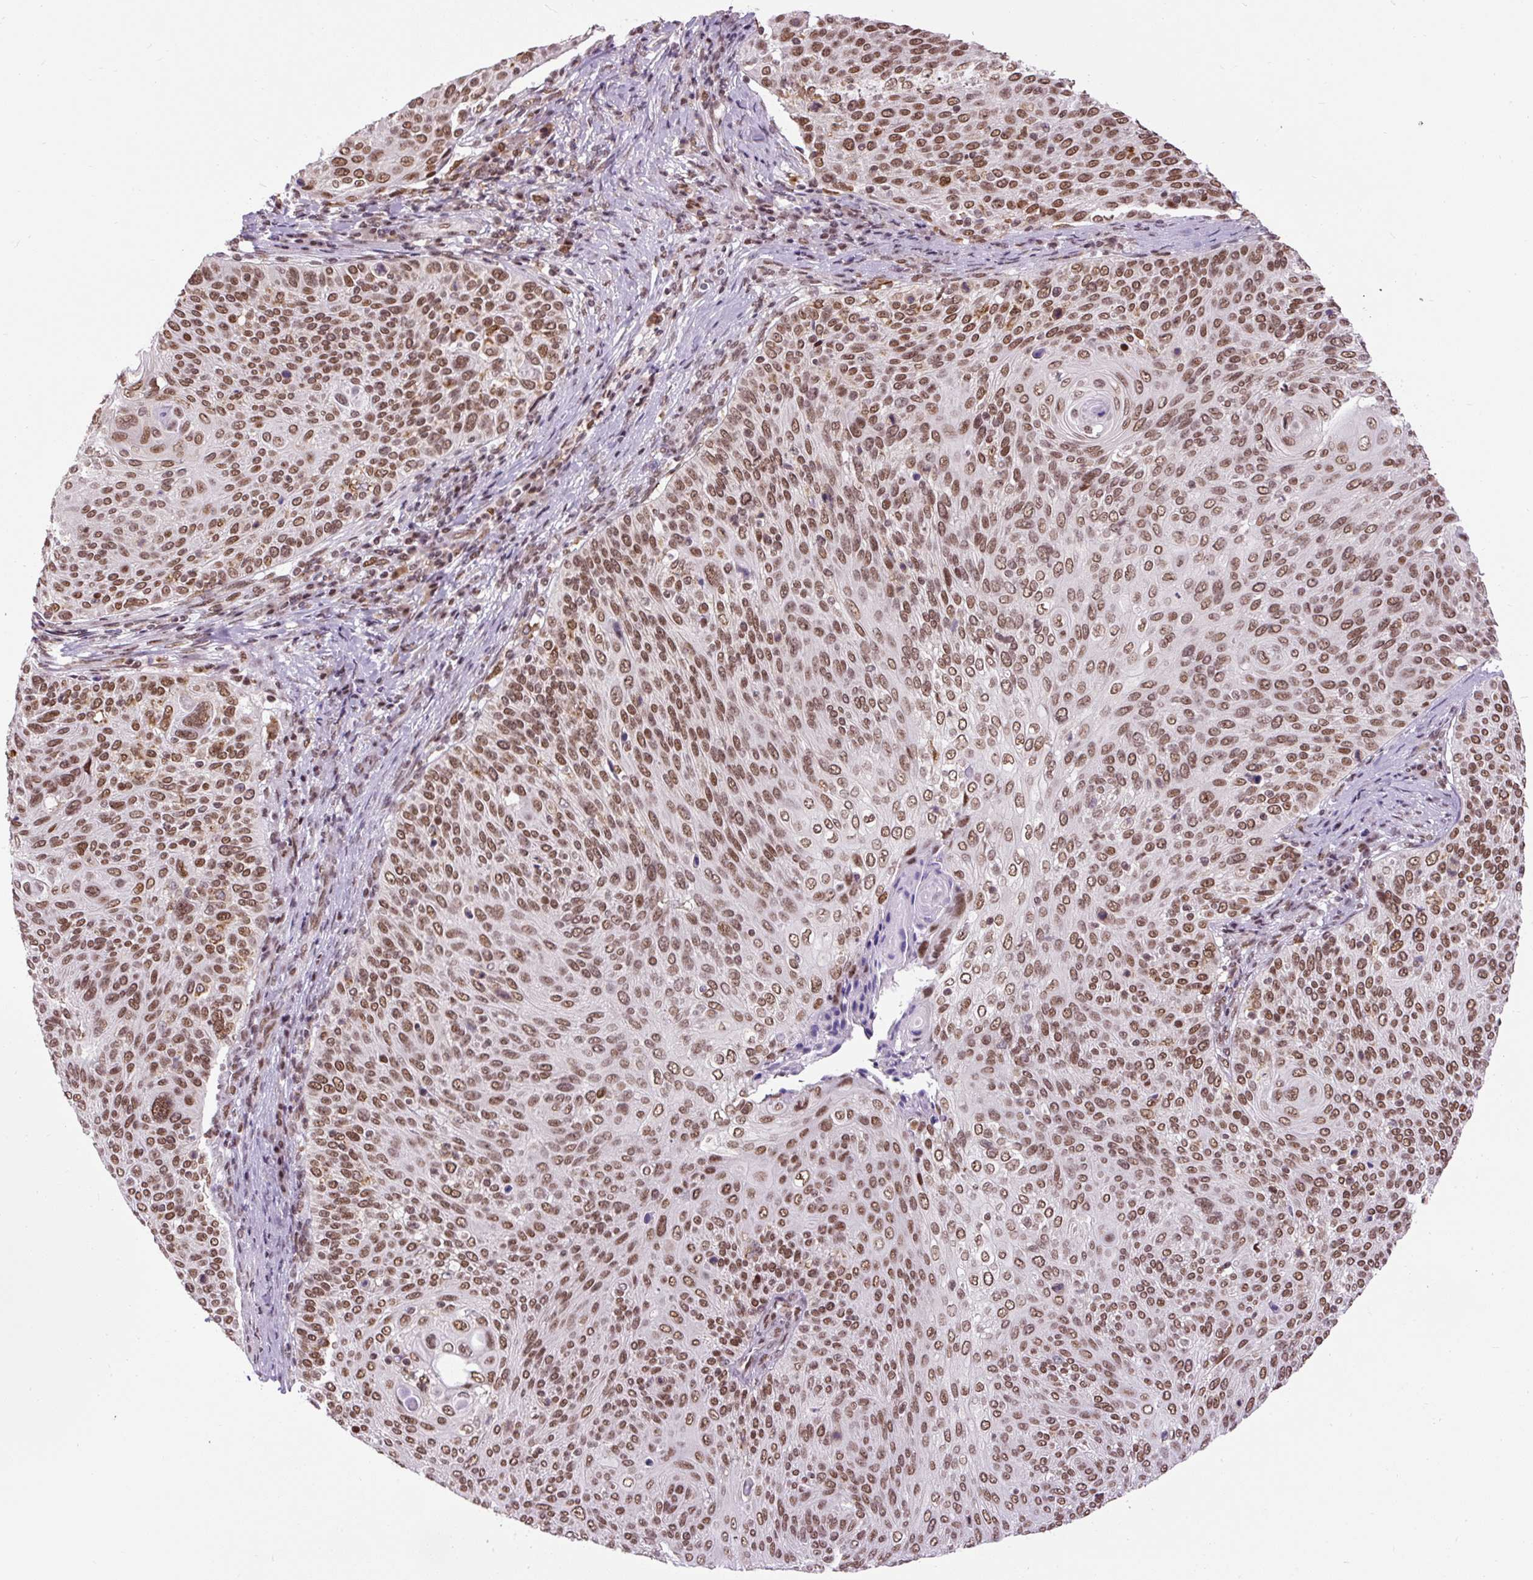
{"staining": {"intensity": "moderate", "quantity": ">75%", "location": "nuclear"}, "tissue": "cervical cancer", "cell_type": "Tumor cells", "image_type": "cancer", "snomed": [{"axis": "morphology", "description": "Squamous cell carcinoma, NOS"}, {"axis": "topography", "description": "Cervix"}], "caption": "Immunohistochemical staining of human cervical cancer displays medium levels of moderate nuclear positivity in about >75% of tumor cells.", "gene": "ZNF672", "patient": {"sex": "female", "age": 31}}